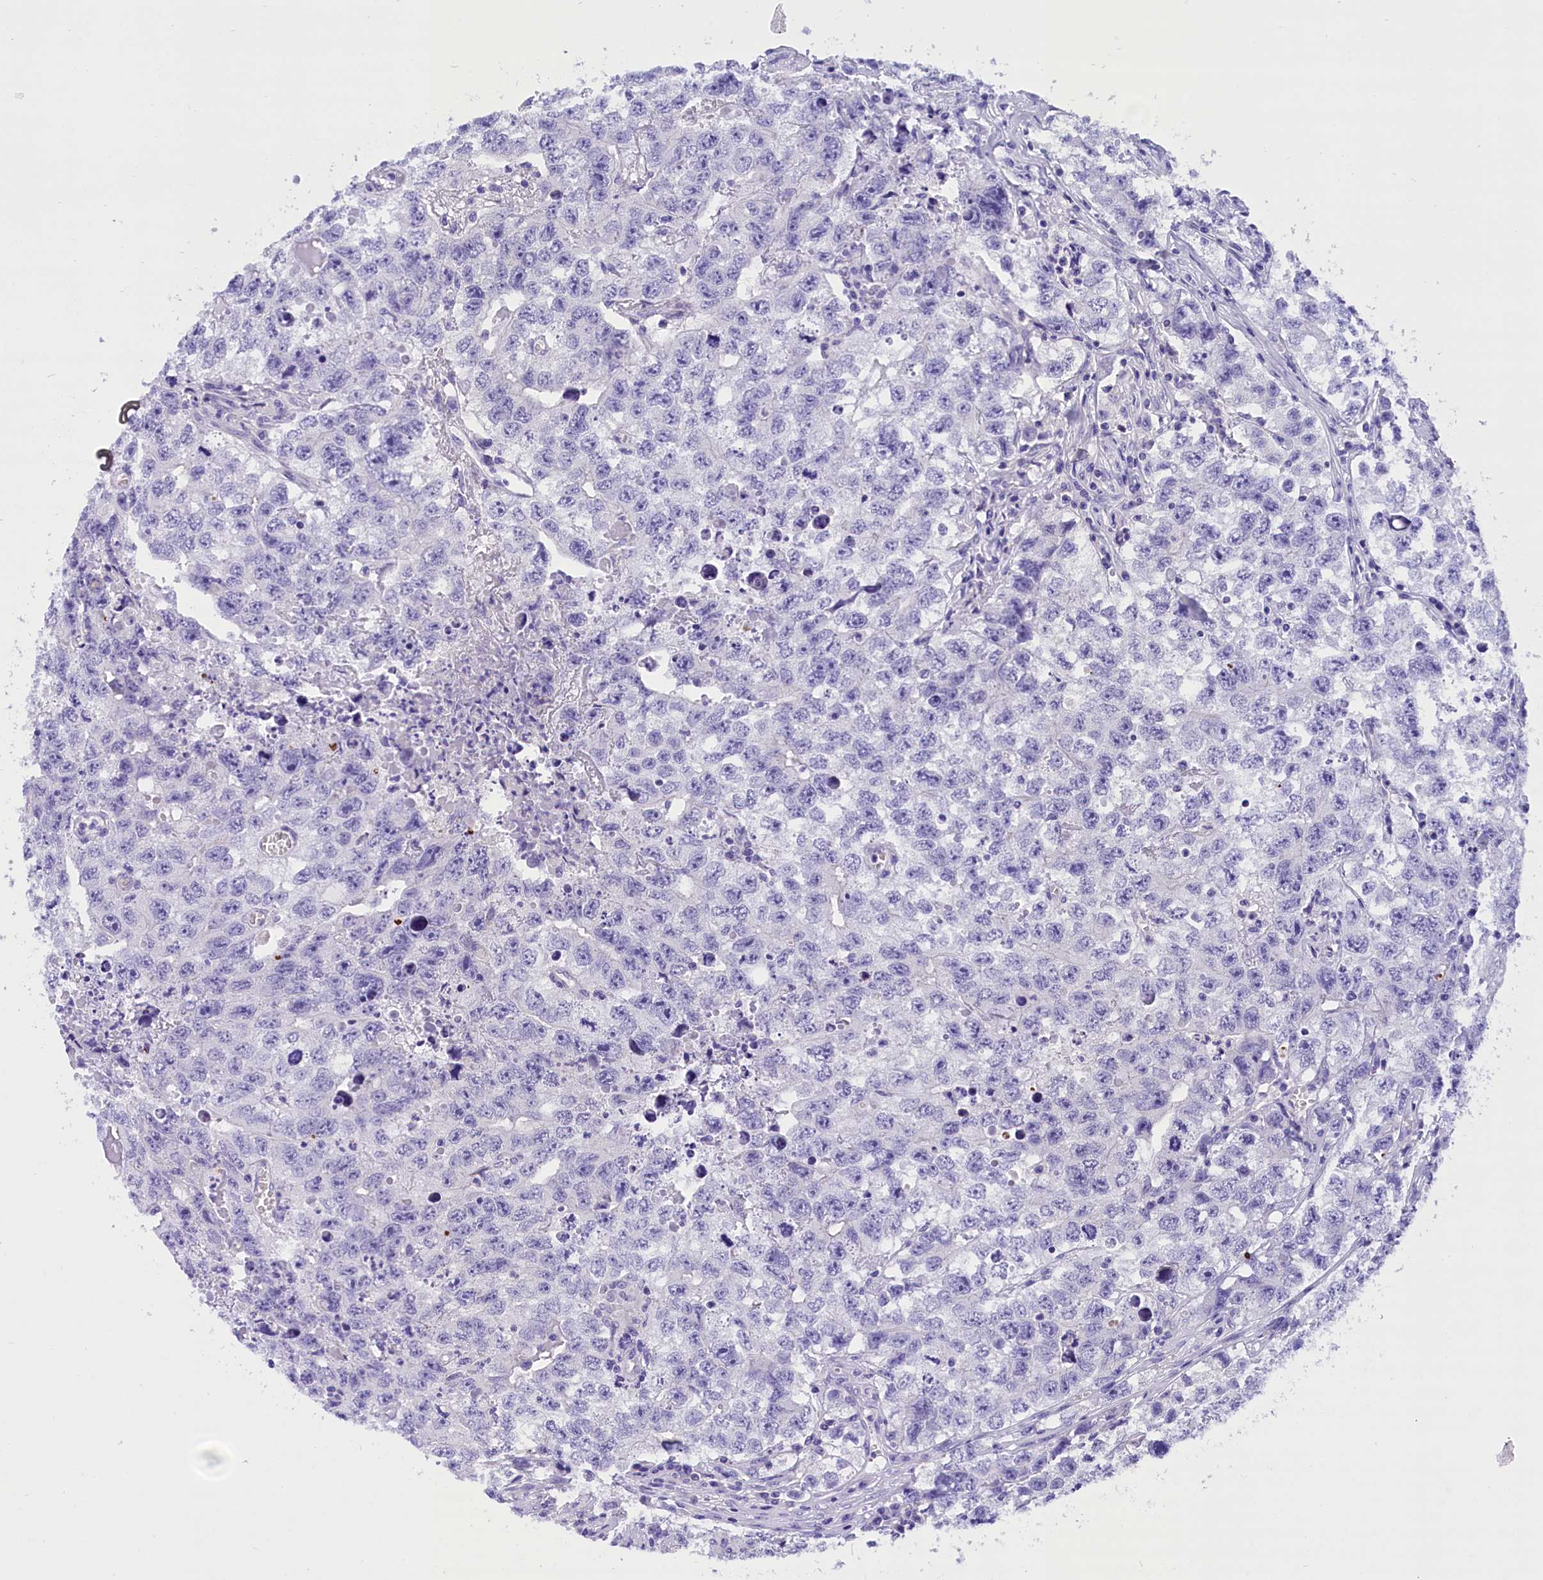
{"staining": {"intensity": "negative", "quantity": "none", "location": "none"}, "tissue": "testis cancer", "cell_type": "Tumor cells", "image_type": "cancer", "snomed": [{"axis": "morphology", "description": "Seminoma, NOS"}, {"axis": "morphology", "description": "Carcinoma, Embryonal, NOS"}, {"axis": "topography", "description": "Testis"}], "caption": "IHC photomicrograph of seminoma (testis) stained for a protein (brown), which displays no positivity in tumor cells.", "gene": "ABAT", "patient": {"sex": "male", "age": 43}}